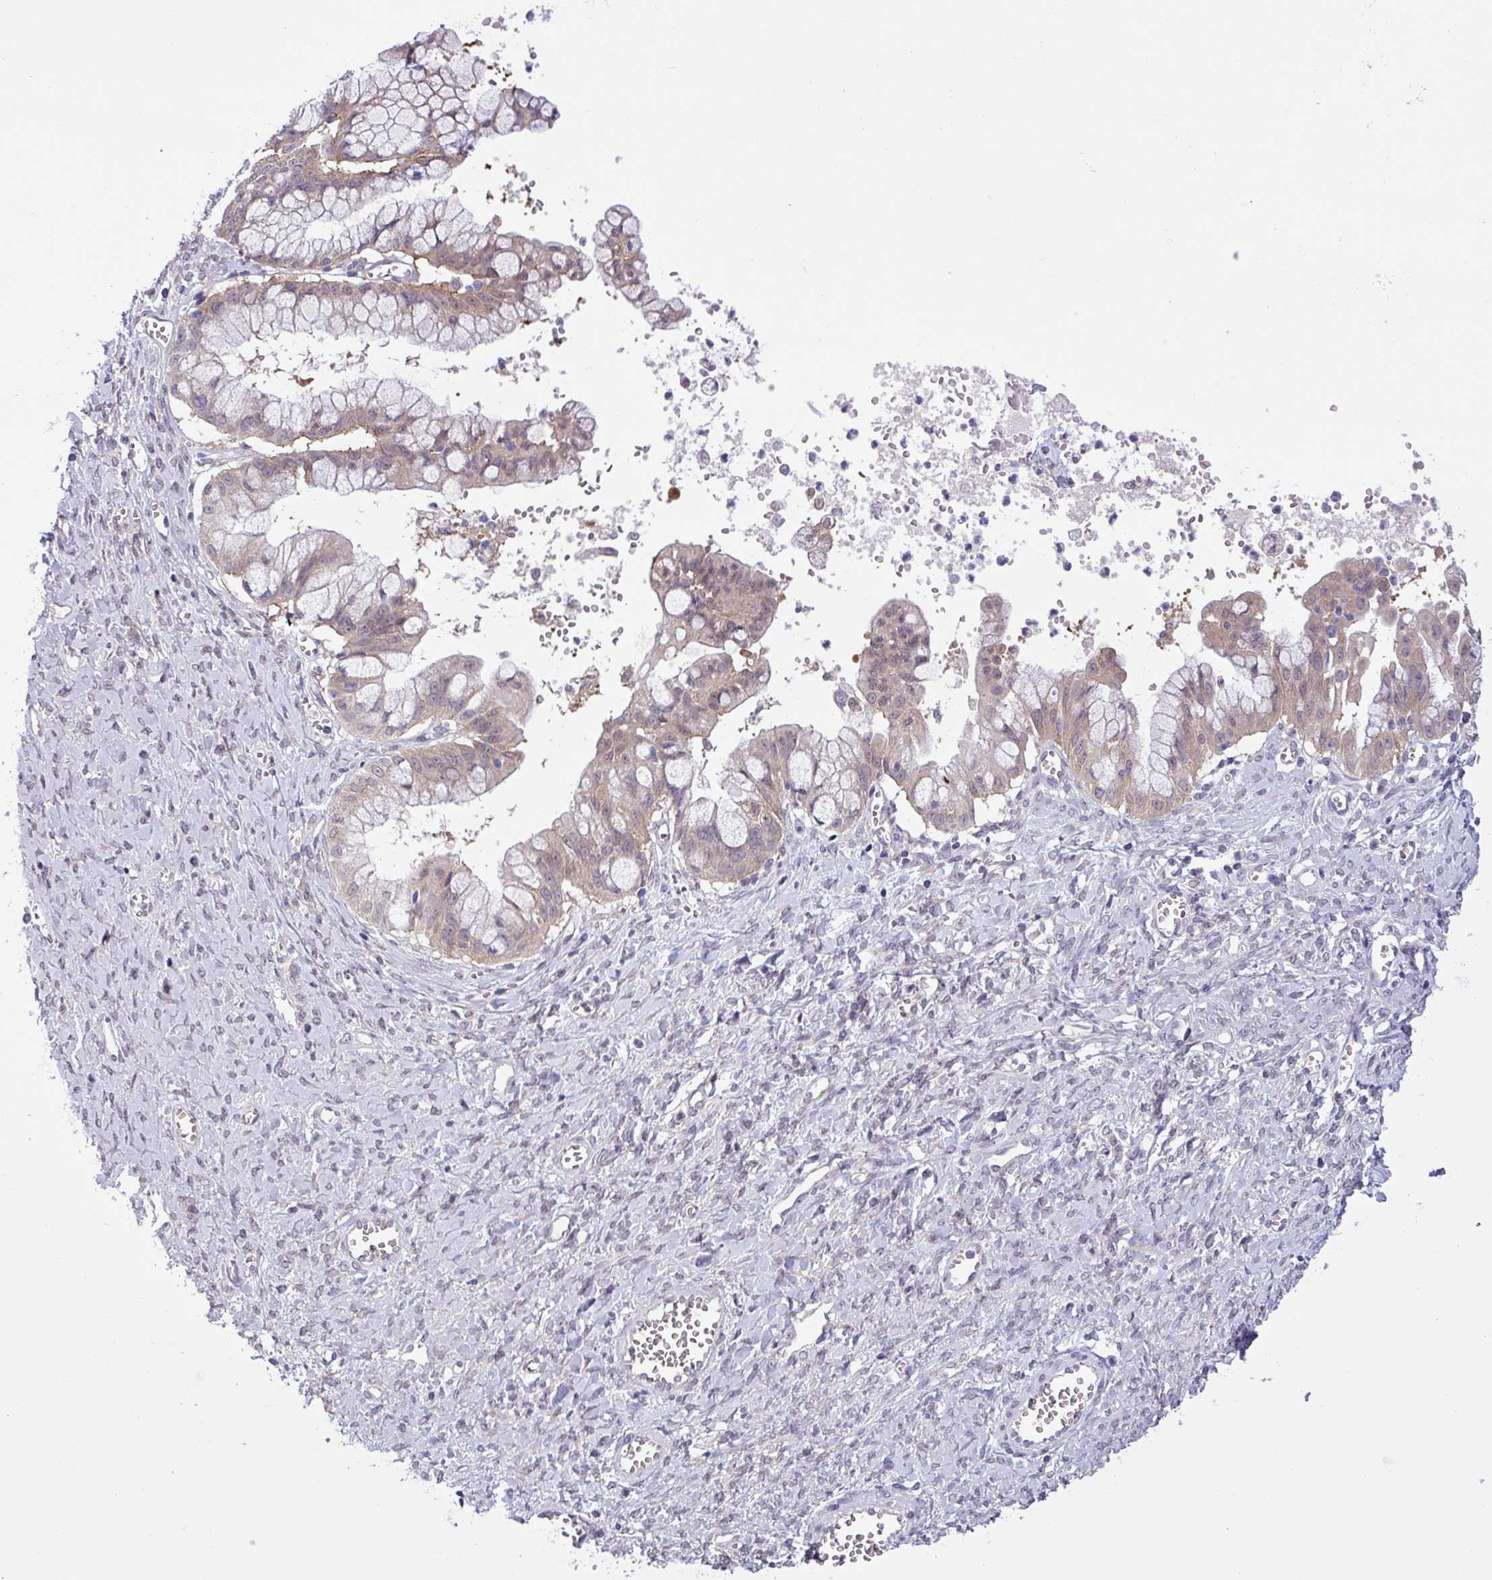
{"staining": {"intensity": "weak", "quantity": ">75%", "location": "cytoplasmic/membranous"}, "tissue": "ovarian cancer", "cell_type": "Tumor cells", "image_type": "cancer", "snomed": [{"axis": "morphology", "description": "Cystadenocarcinoma, mucinous, NOS"}, {"axis": "topography", "description": "Ovary"}], "caption": "Protein staining by IHC displays weak cytoplasmic/membranous positivity in about >75% of tumor cells in ovarian cancer.", "gene": "C20orf27", "patient": {"sex": "female", "age": 70}}